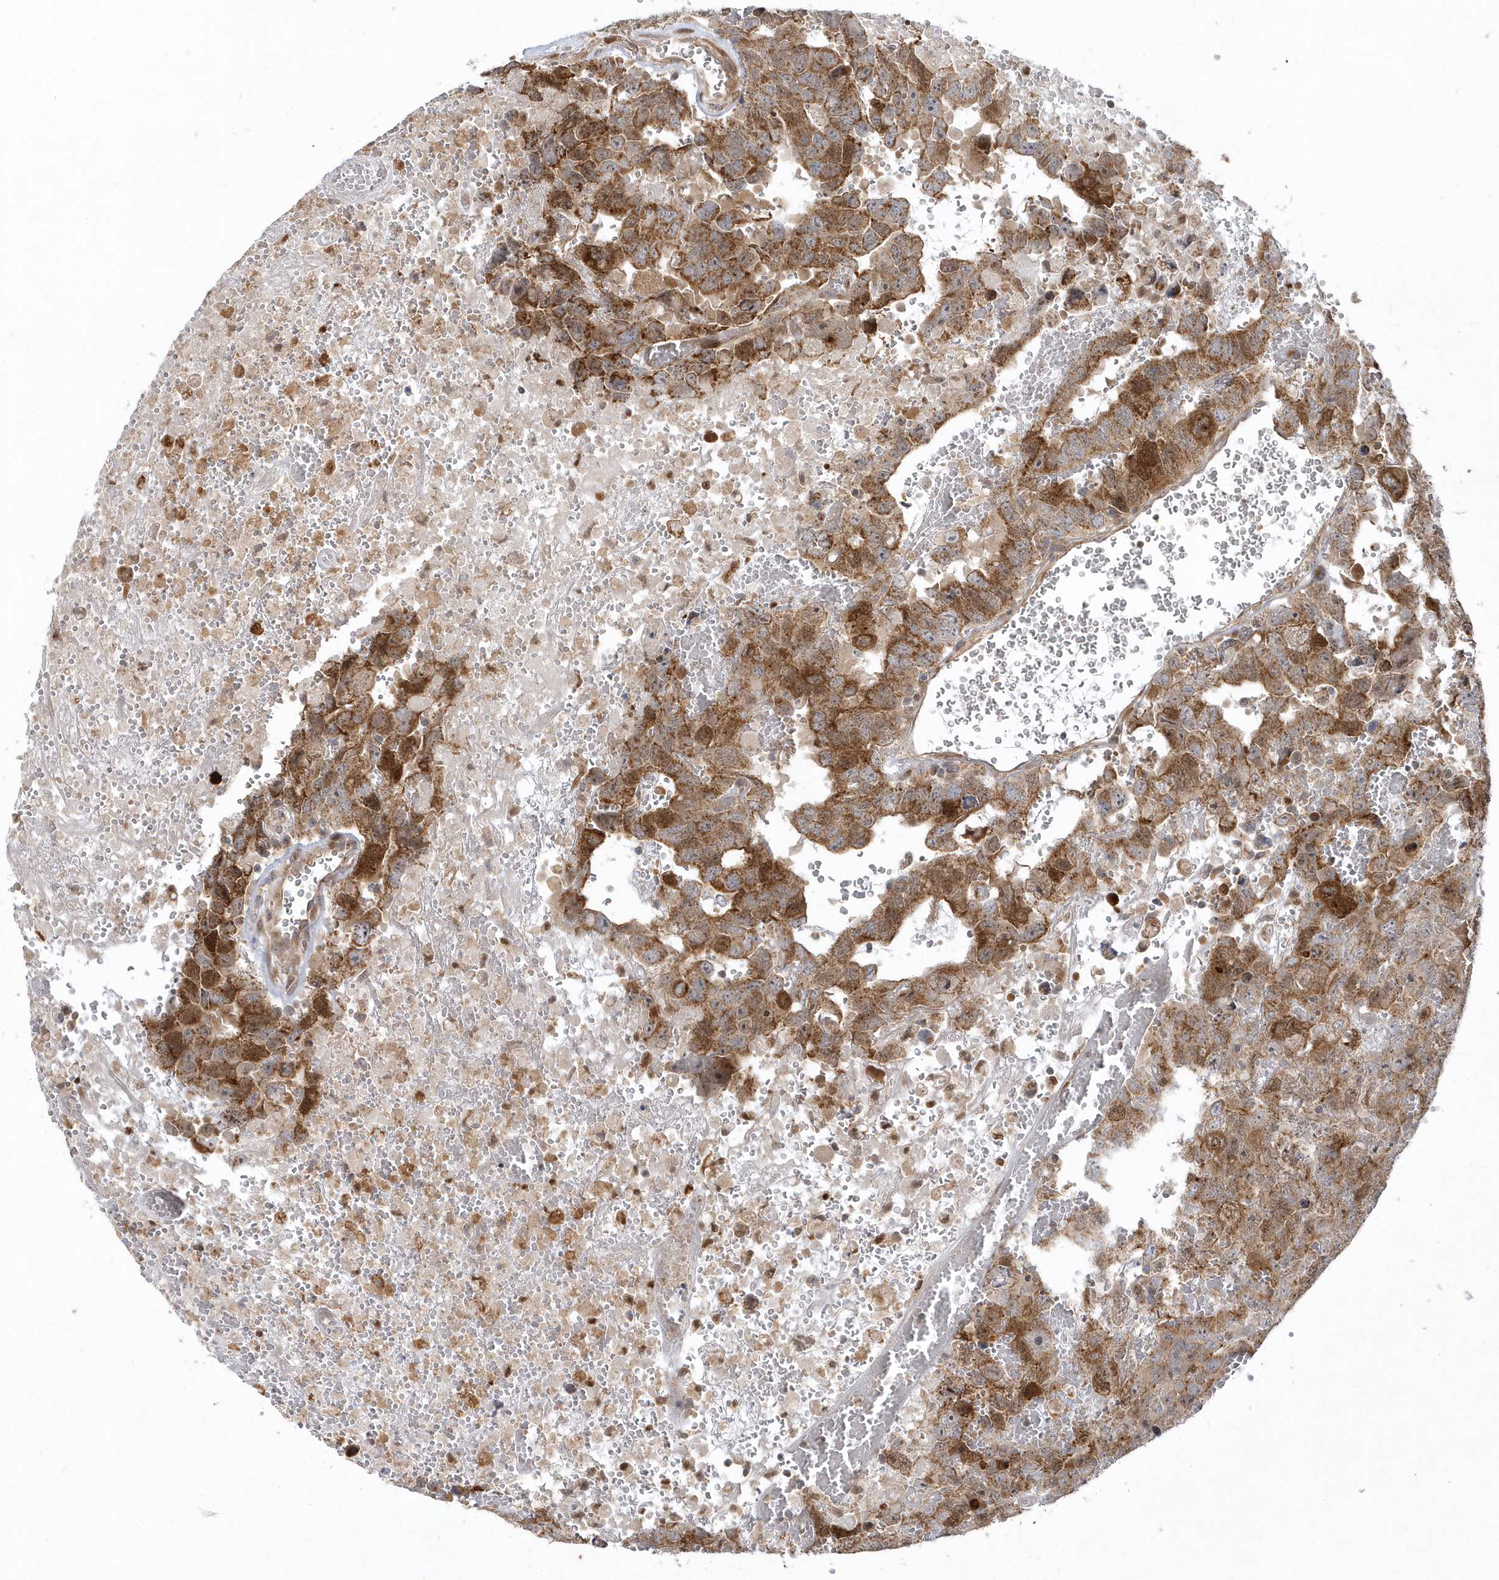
{"staining": {"intensity": "moderate", "quantity": ">75%", "location": "cytoplasmic/membranous"}, "tissue": "testis cancer", "cell_type": "Tumor cells", "image_type": "cancer", "snomed": [{"axis": "morphology", "description": "Carcinoma, Embryonal, NOS"}, {"axis": "topography", "description": "Testis"}], "caption": "IHC photomicrograph of human testis embryonal carcinoma stained for a protein (brown), which shows medium levels of moderate cytoplasmic/membranous positivity in approximately >75% of tumor cells.", "gene": "MXI1", "patient": {"sex": "male", "age": 45}}